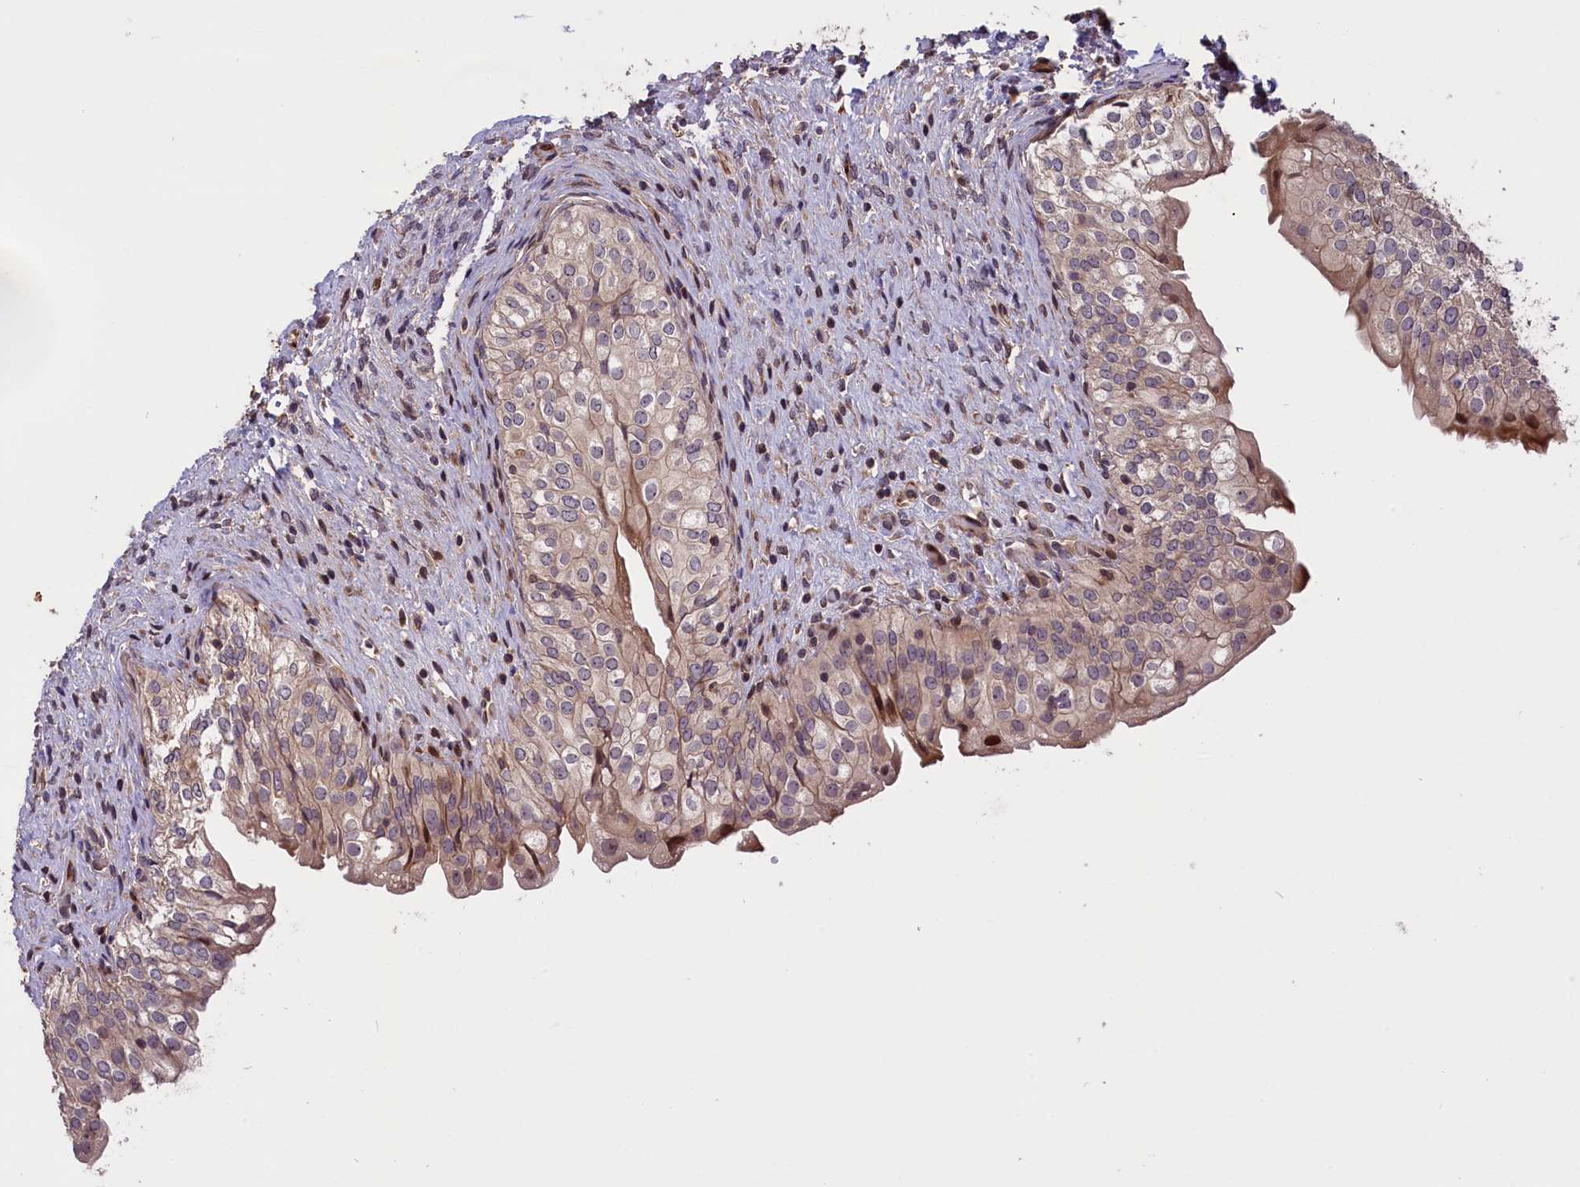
{"staining": {"intensity": "weak", "quantity": "25%-75%", "location": "cytoplasmic/membranous"}, "tissue": "urinary bladder", "cell_type": "Urothelial cells", "image_type": "normal", "snomed": [{"axis": "morphology", "description": "Normal tissue, NOS"}, {"axis": "topography", "description": "Urinary bladder"}], "caption": "Protein expression analysis of unremarkable human urinary bladder reveals weak cytoplasmic/membranous staining in approximately 25%-75% of urothelial cells. (DAB = brown stain, brightfield microscopy at high magnification).", "gene": "DNAJB9", "patient": {"sex": "male", "age": 55}}